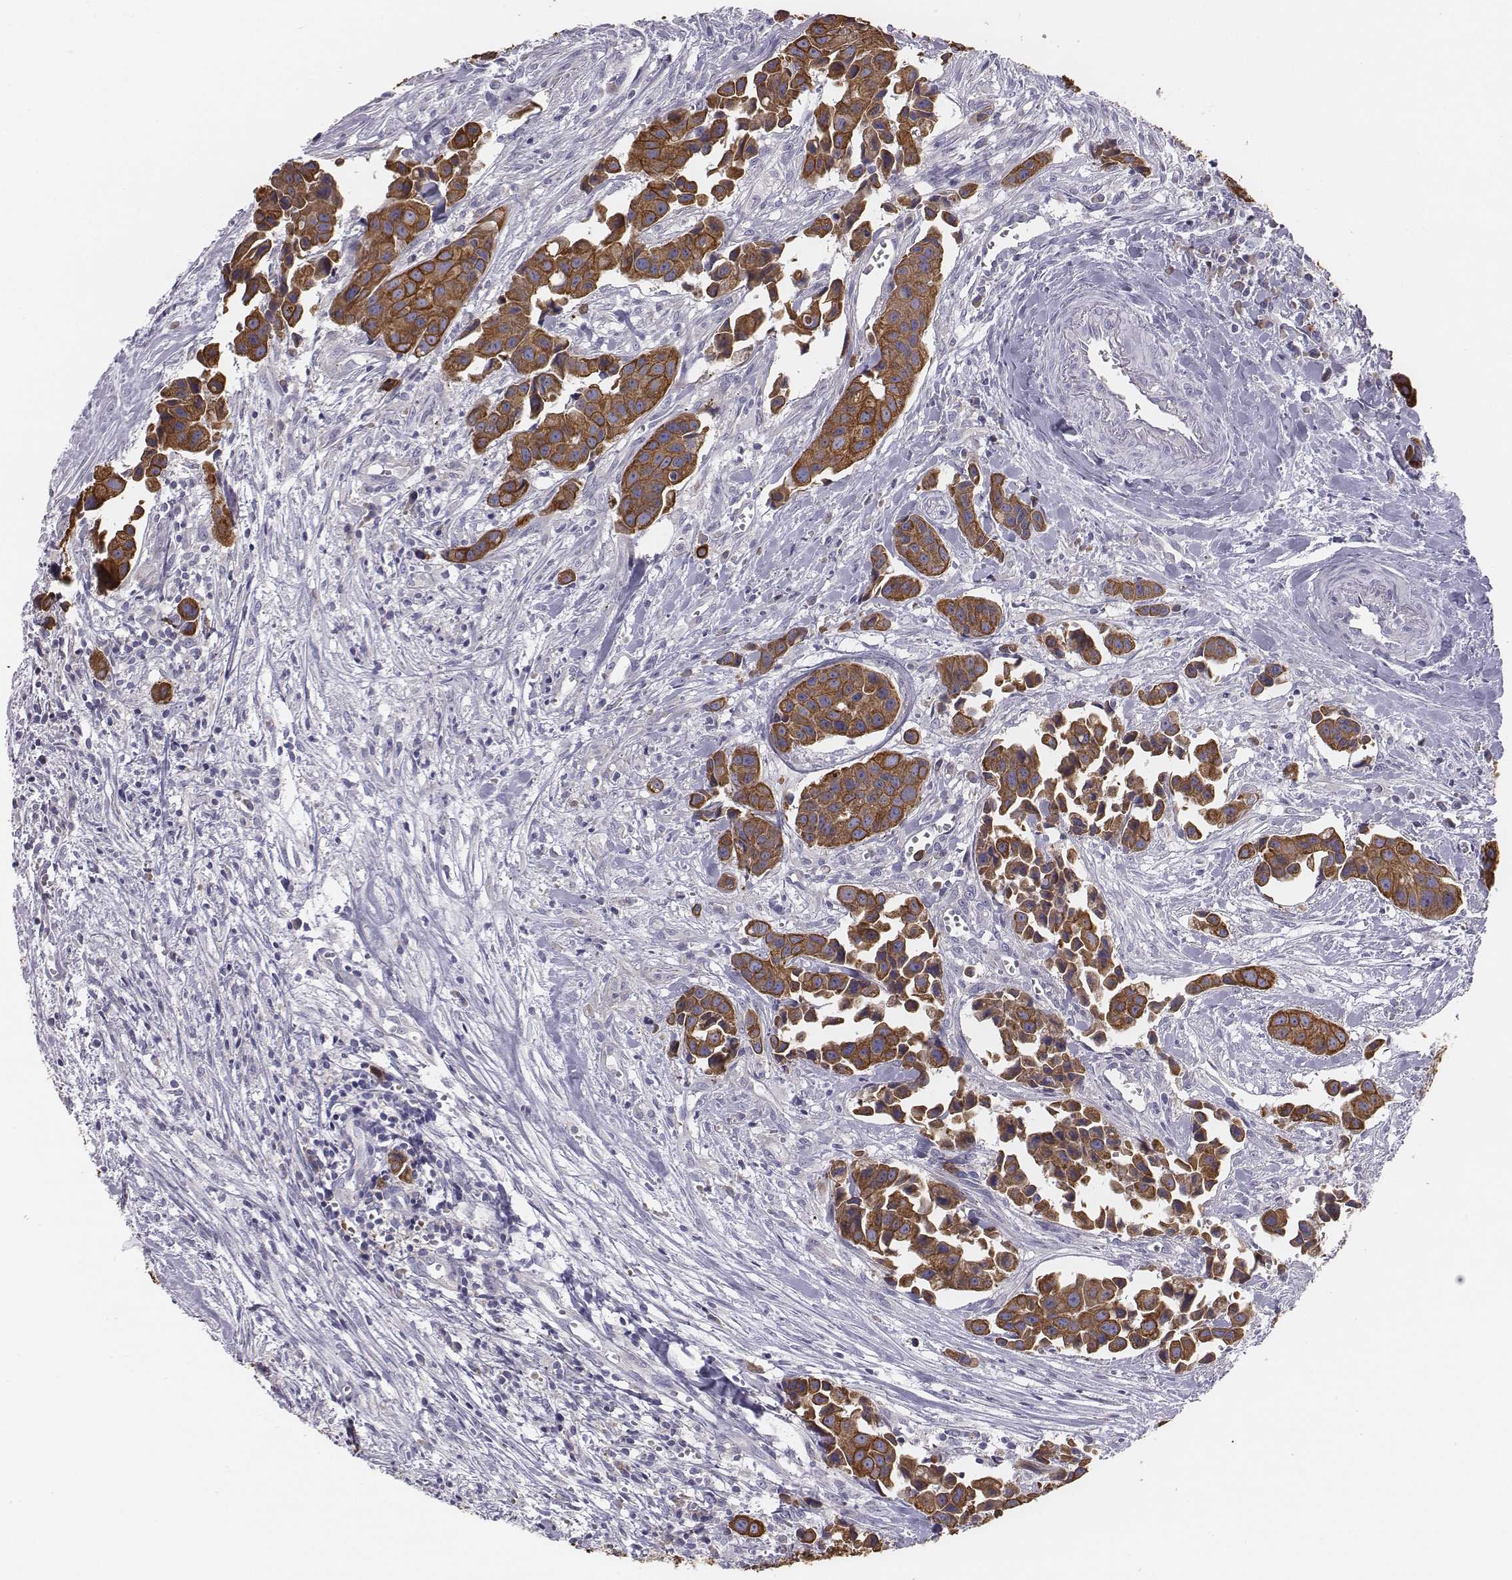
{"staining": {"intensity": "strong", "quantity": ">75%", "location": "cytoplasmic/membranous"}, "tissue": "head and neck cancer", "cell_type": "Tumor cells", "image_type": "cancer", "snomed": [{"axis": "morphology", "description": "Adenocarcinoma, NOS"}, {"axis": "topography", "description": "Head-Neck"}], "caption": "Brown immunohistochemical staining in head and neck adenocarcinoma exhibits strong cytoplasmic/membranous positivity in approximately >75% of tumor cells. The staining is performed using DAB brown chromogen to label protein expression. The nuclei are counter-stained blue using hematoxylin.", "gene": "CHST14", "patient": {"sex": "male", "age": 76}}